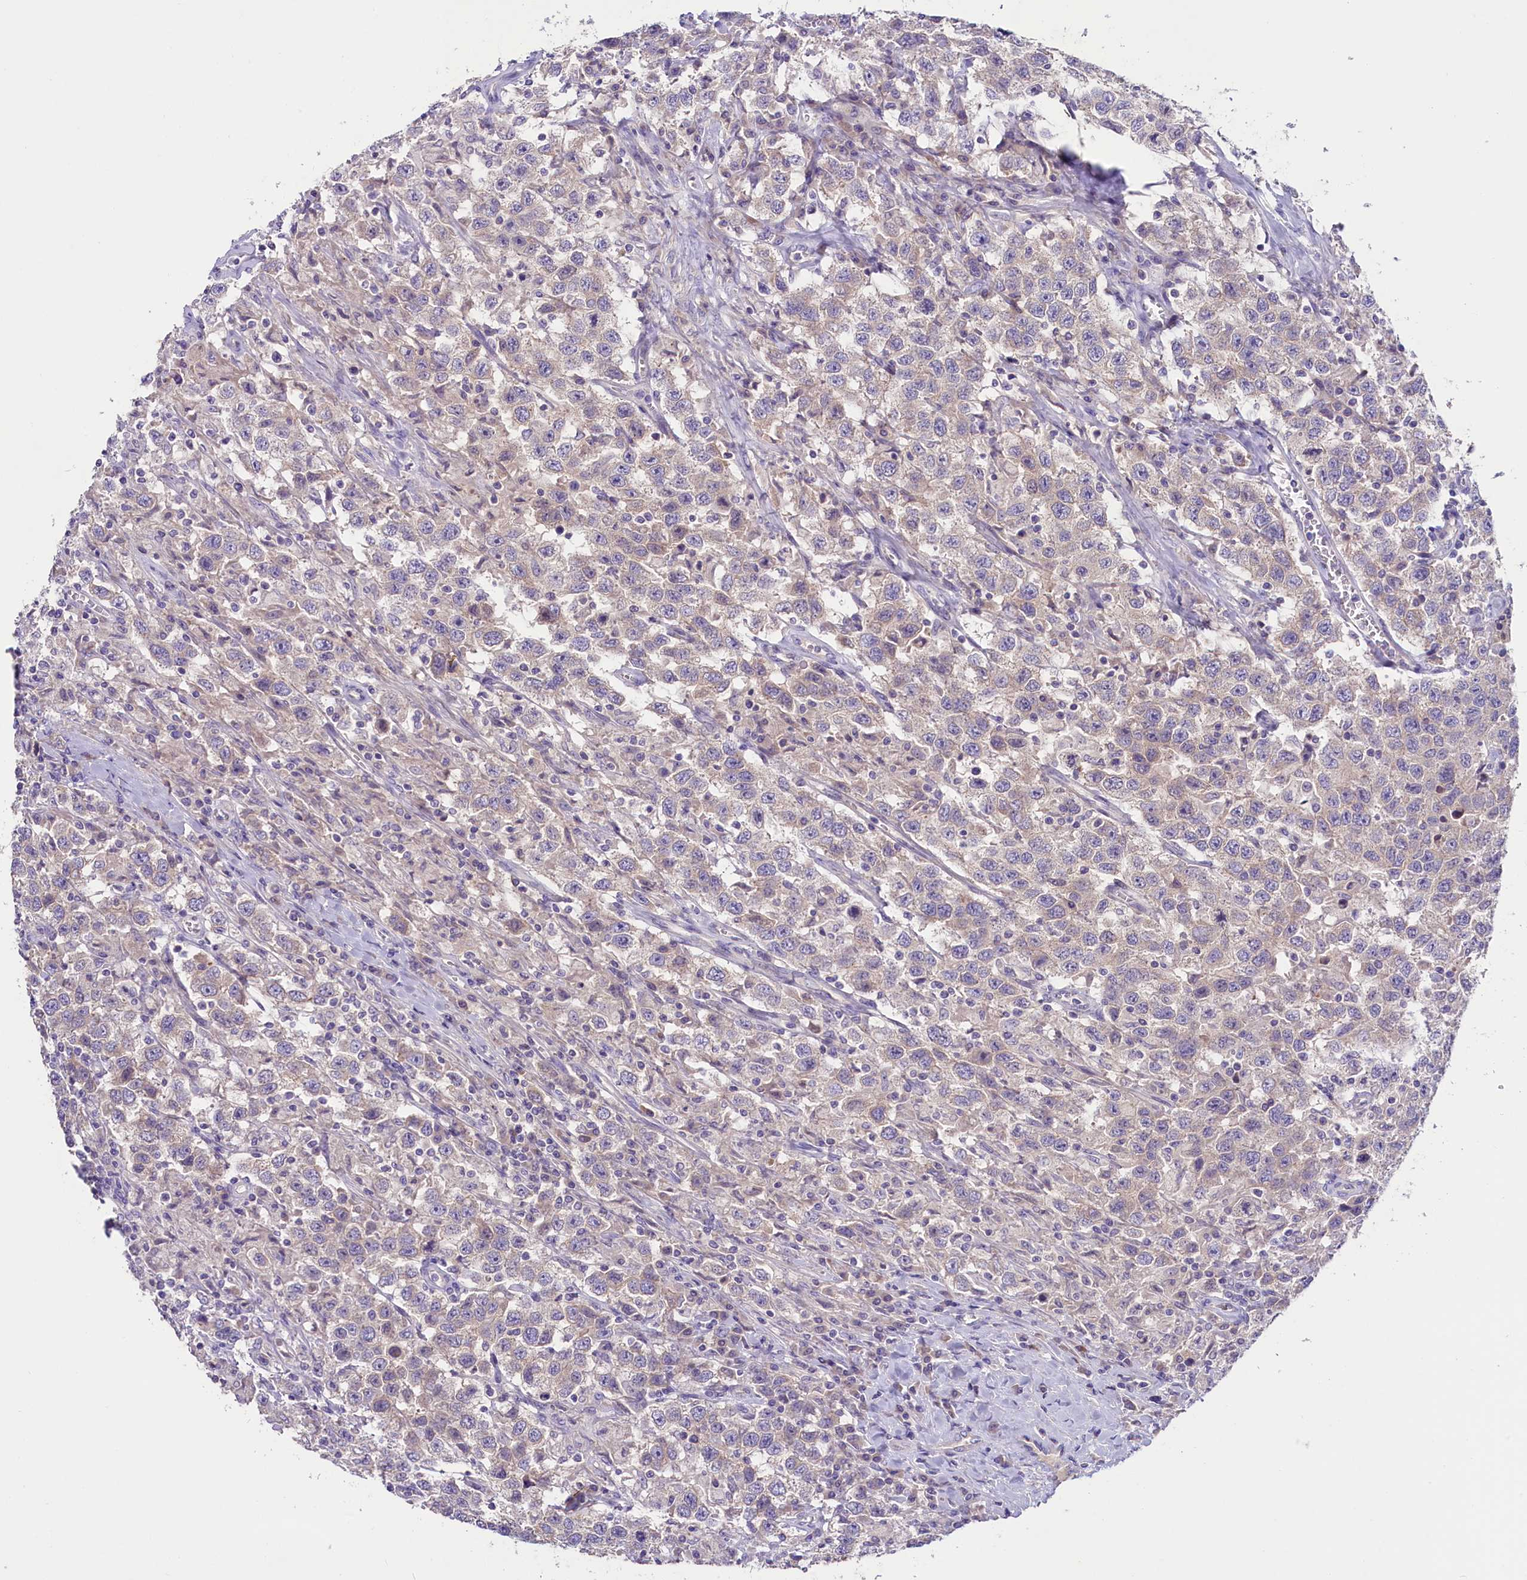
{"staining": {"intensity": "weak", "quantity": "25%-75%", "location": "cytoplasmic/membranous"}, "tissue": "testis cancer", "cell_type": "Tumor cells", "image_type": "cancer", "snomed": [{"axis": "morphology", "description": "Seminoma, NOS"}, {"axis": "topography", "description": "Testis"}], "caption": "DAB immunohistochemical staining of testis cancer (seminoma) shows weak cytoplasmic/membranous protein expression in about 25%-75% of tumor cells. The staining is performed using DAB (3,3'-diaminobenzidine) brown chromogen to label protein expression. The nuclei are counter-stained blue using hematoxylin.", "gene": "CD99L2", "patient": {"sex": "male", "age": 41}}